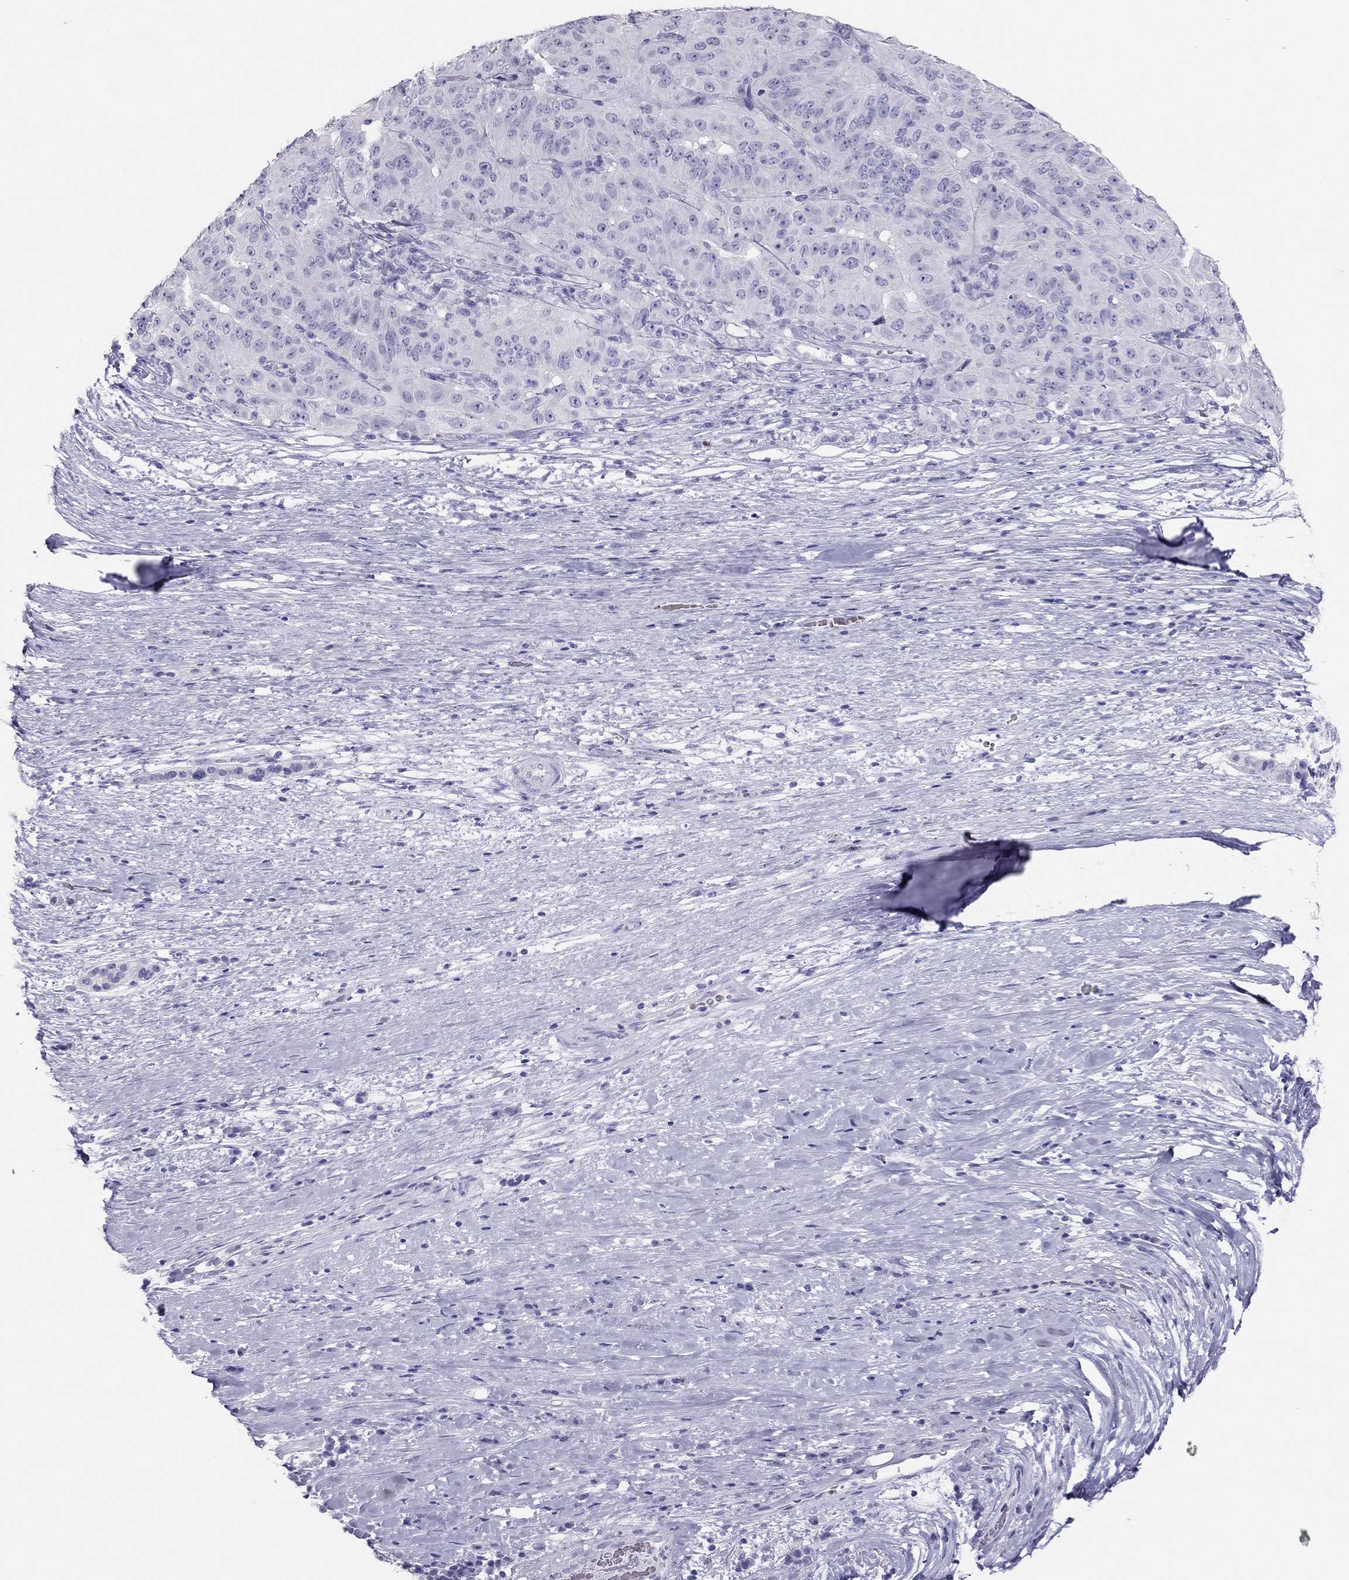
{"staining": {"intensity": "negative", "quantity": "none", "location": "none"}, "tissue": "pancreatic cancer", "cell_type": "Tumor cells", "image_type": "cancer", "snomed": [{"axis": "morphology", "description": "Adenocarcinoma, NOS"}, {"axis": "topography", "description": "Pancreas"}], "caption": "IHC image of human pancreatic cancer stained for a protein (brown), which displays no expression in tumor cells.", "gene": "TSHB", "patient": {"sex": "male", "age": 63}}